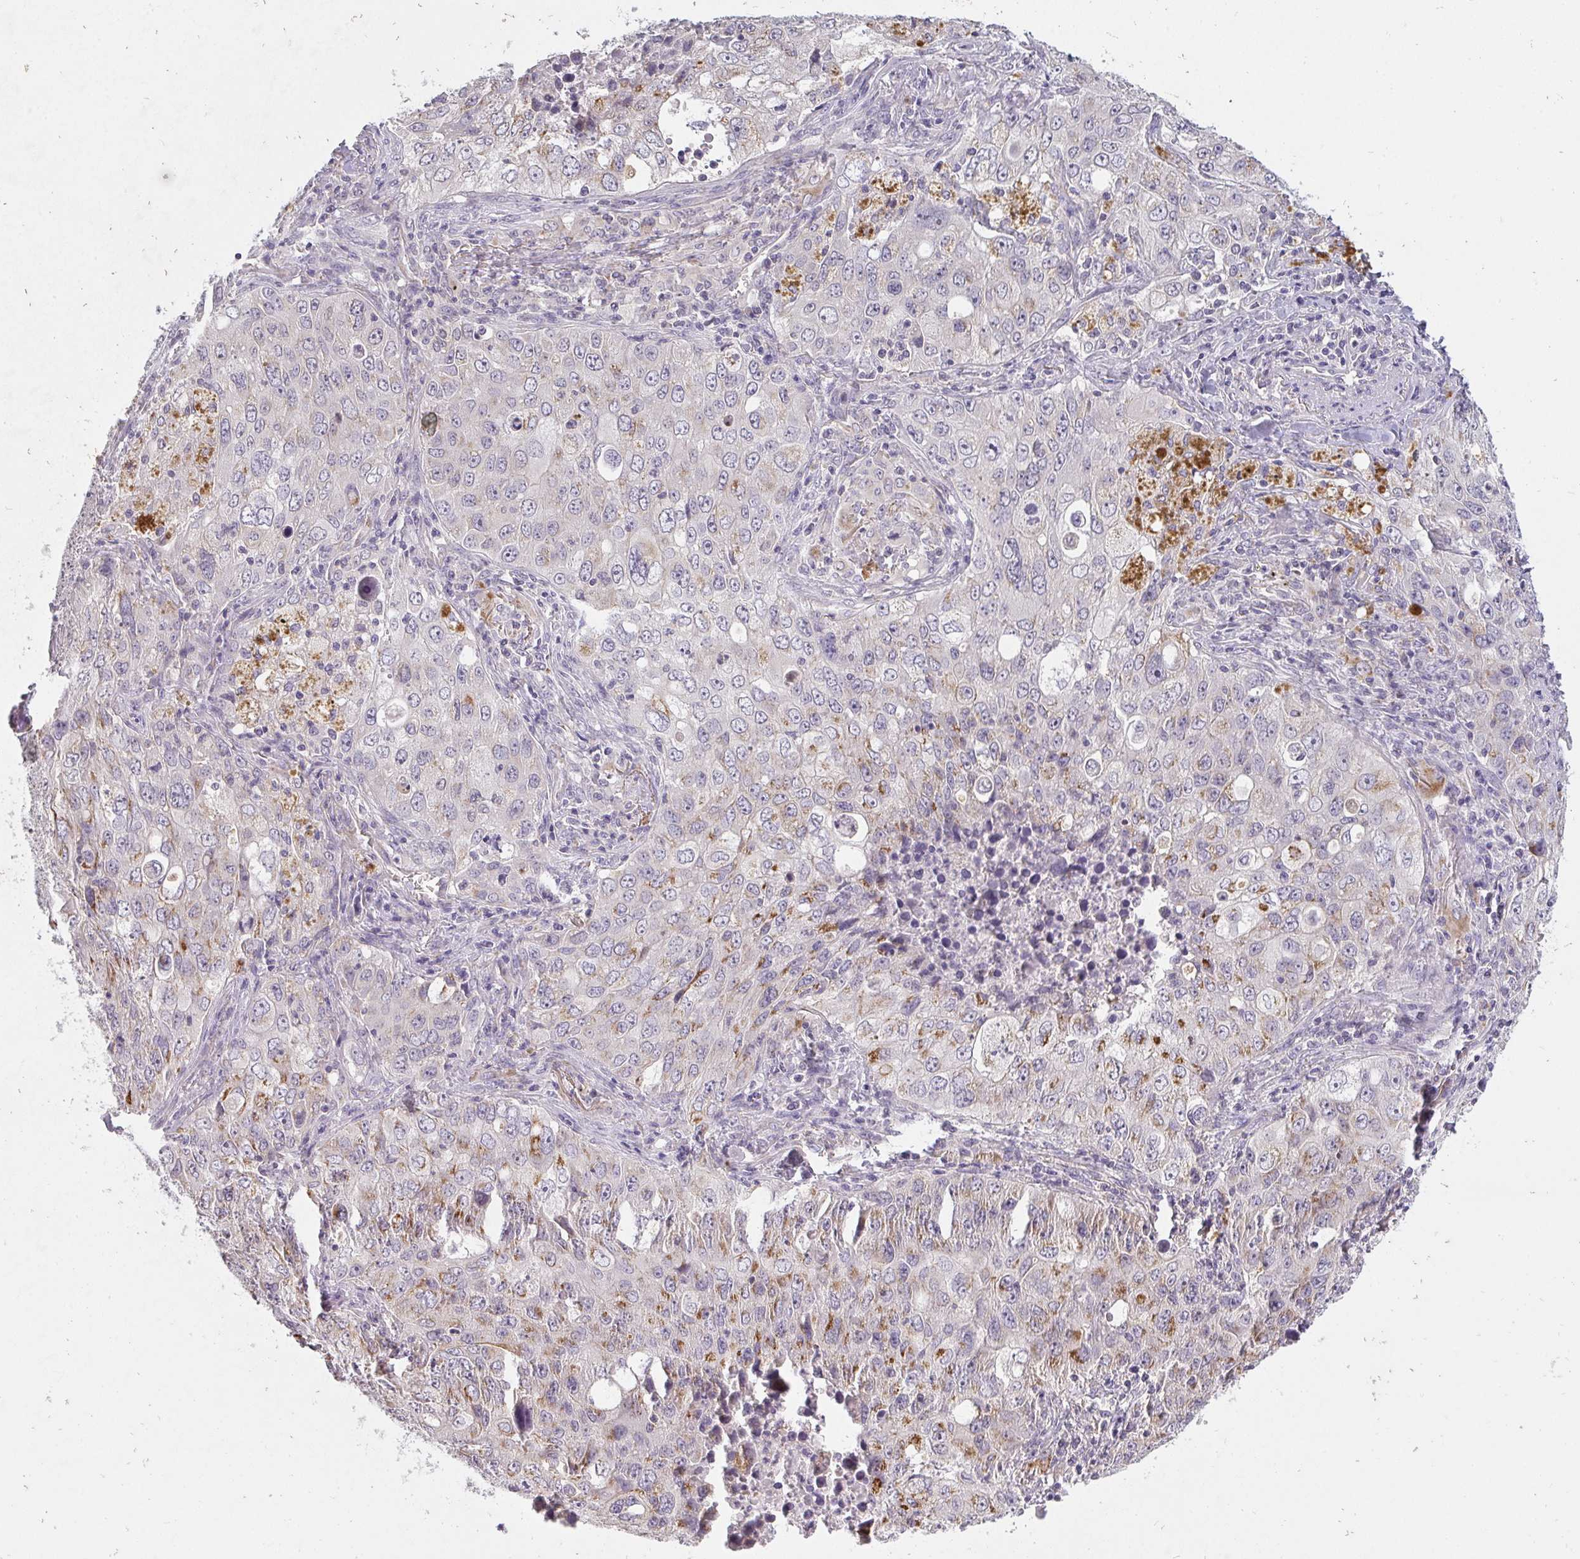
{"staining": {"intensity": "moderate", "quantity": "25%-75%", "location": "cytoplasmic/membranous"}, "tissue": "lung cancer", "cell_type": "Tumor cells", "image_type": "cancer", "snomed": [{"axis": "morphology", "description": "Adenocarcinoma, NOS"}, {"axis": "morphology", "description": "Adenocarcinoma, metastatic, NOS"}, {"axis": "topography", "description": "Lymph node"}, {"axis": "topography", "description": "Lung"}], "caption": "Moderate cytoplasmic/membranous expression is present in about 25%-75% of tumor cells in lung cancer (adenocarcinoma).", "gene": "TMEM219", "patient": {"sex": "female", "age": 42}}